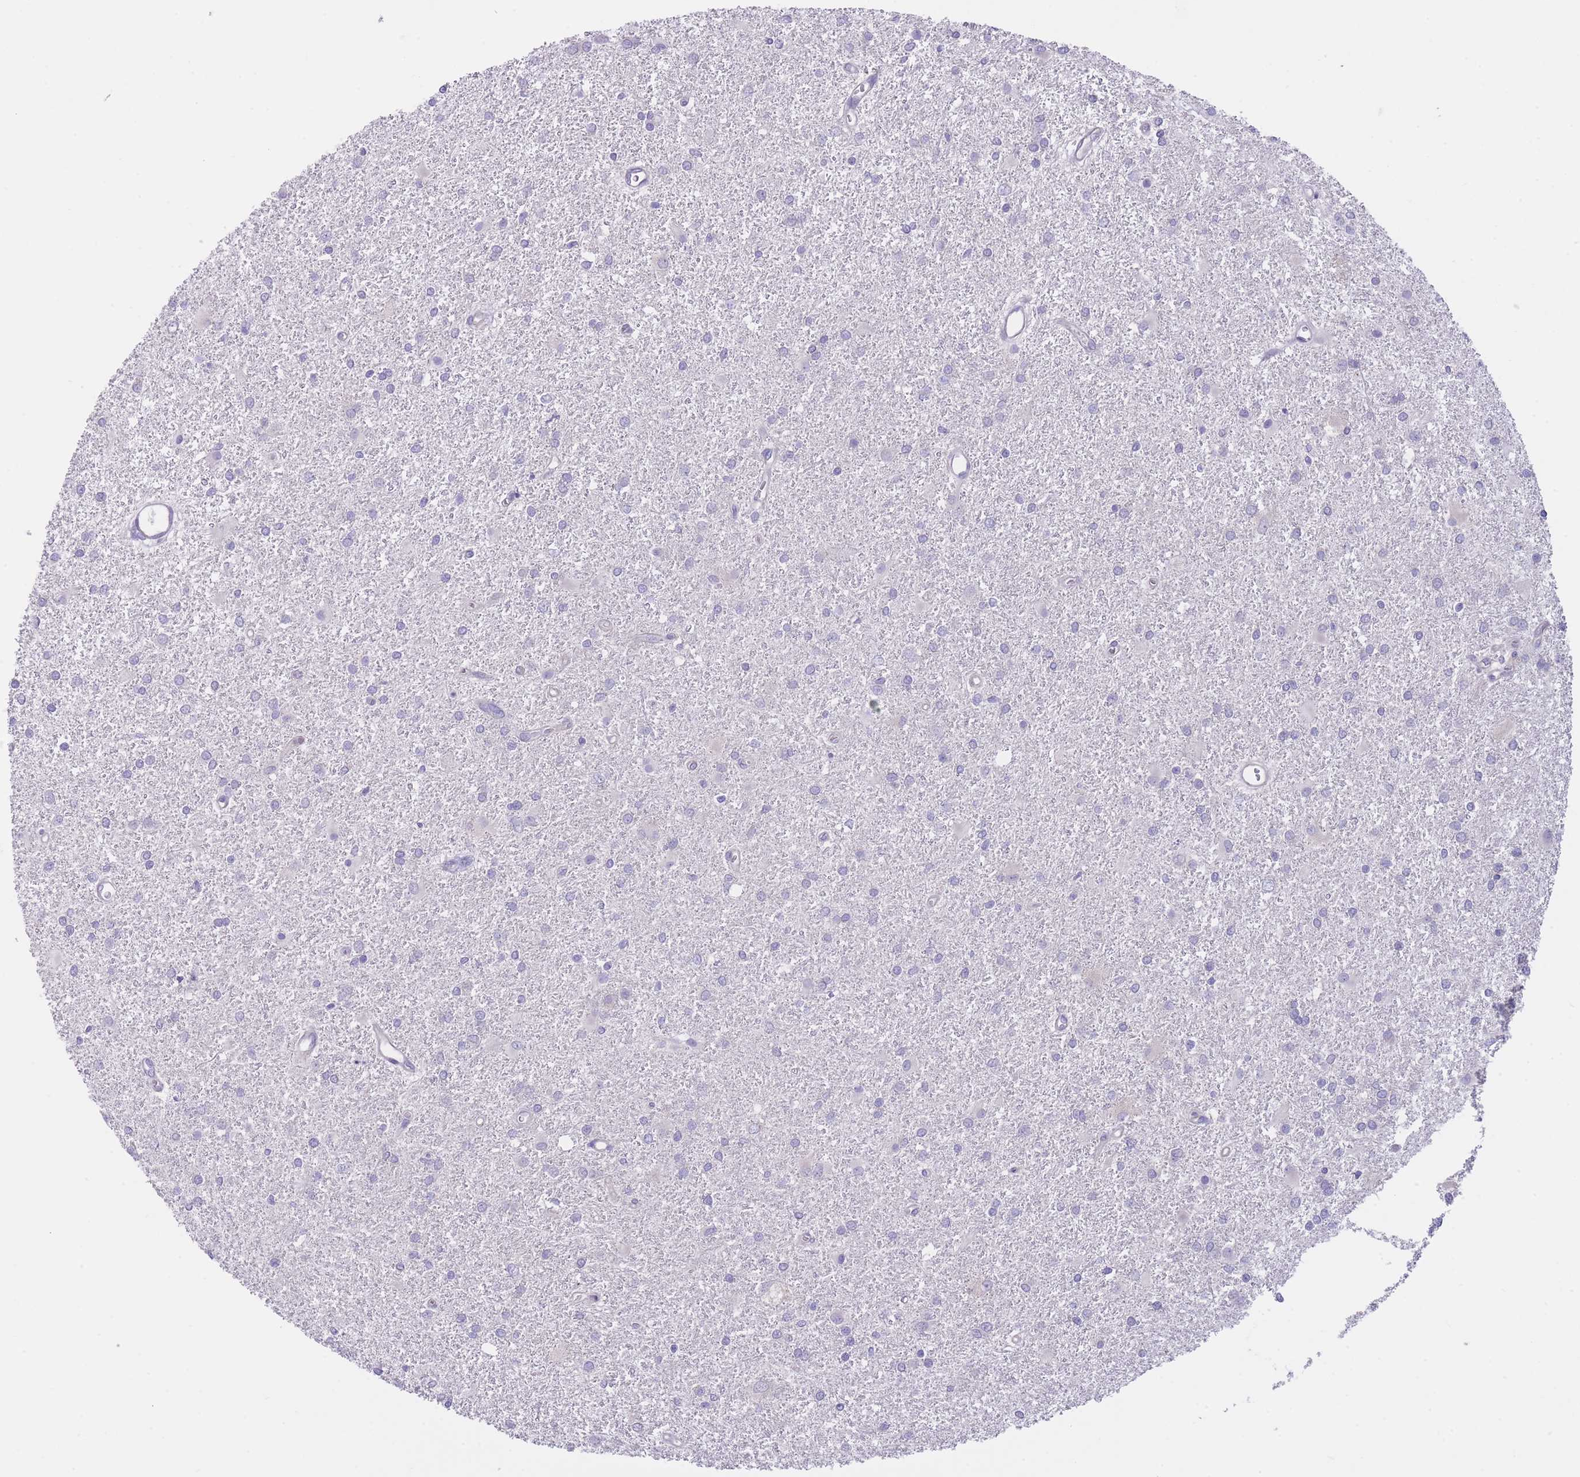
{"staining": {"intensity": "negative", "quantity": "none", "location": "none"}, "tissue": "glioma", "cell_type": "Tumor cells", "image_type": "cancer", "snomed": [{"axis": "morphology", "description": "Glioma, malignant, High grade"}, {"axis": "topography", "description": "Brain"}], "caption": "This histopathology image is of high-grade glioma (malignant) stained with IHC to label a protein in brown with the nuclei are counter-stained blue. There is no staining in tumor cells.", "gene": "QTRT1", "patient": {"sex": "female", "age": 50}}